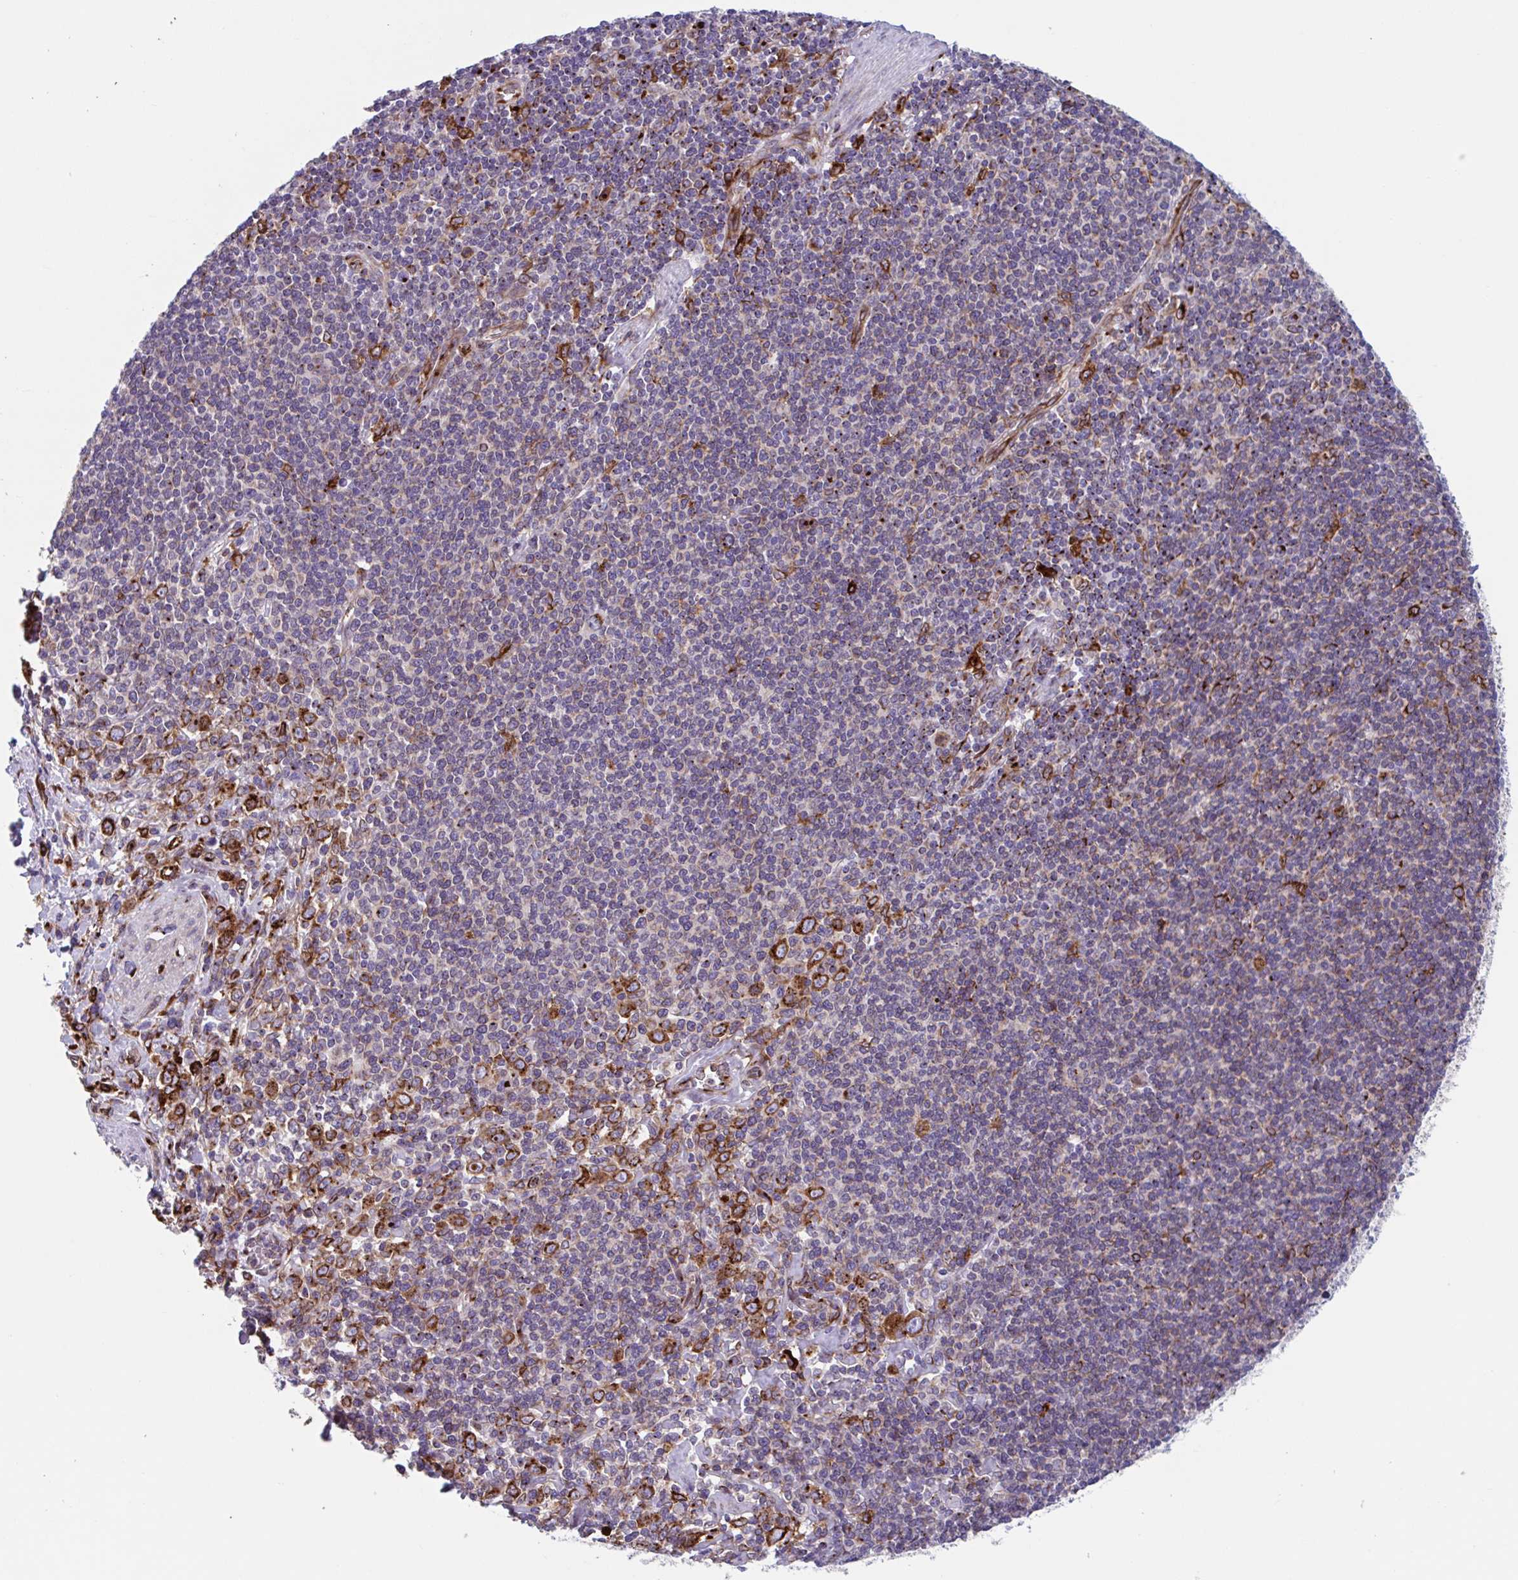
{"staining": {"intensity": "moderate", "quantity": ">75%", "location": "cytoplasmic/membranous"}, "tissue": "stomach cancer", "cell_type": "Tumor cells", "image_type": "cancer", "snomed": [{"axis": "morphology", "description": "Adenocarcinoma, NOS"}, {"axis": "topography", "description": "Stomach, upper"}], "caption": "Immunohistochemical staining of human stomach cancer reveals moderate cytoplasmic/membranous protein expression in about >75% of tumor cells.", "gene": "RFK", "patient": {"sex": "male", "age": 75}}